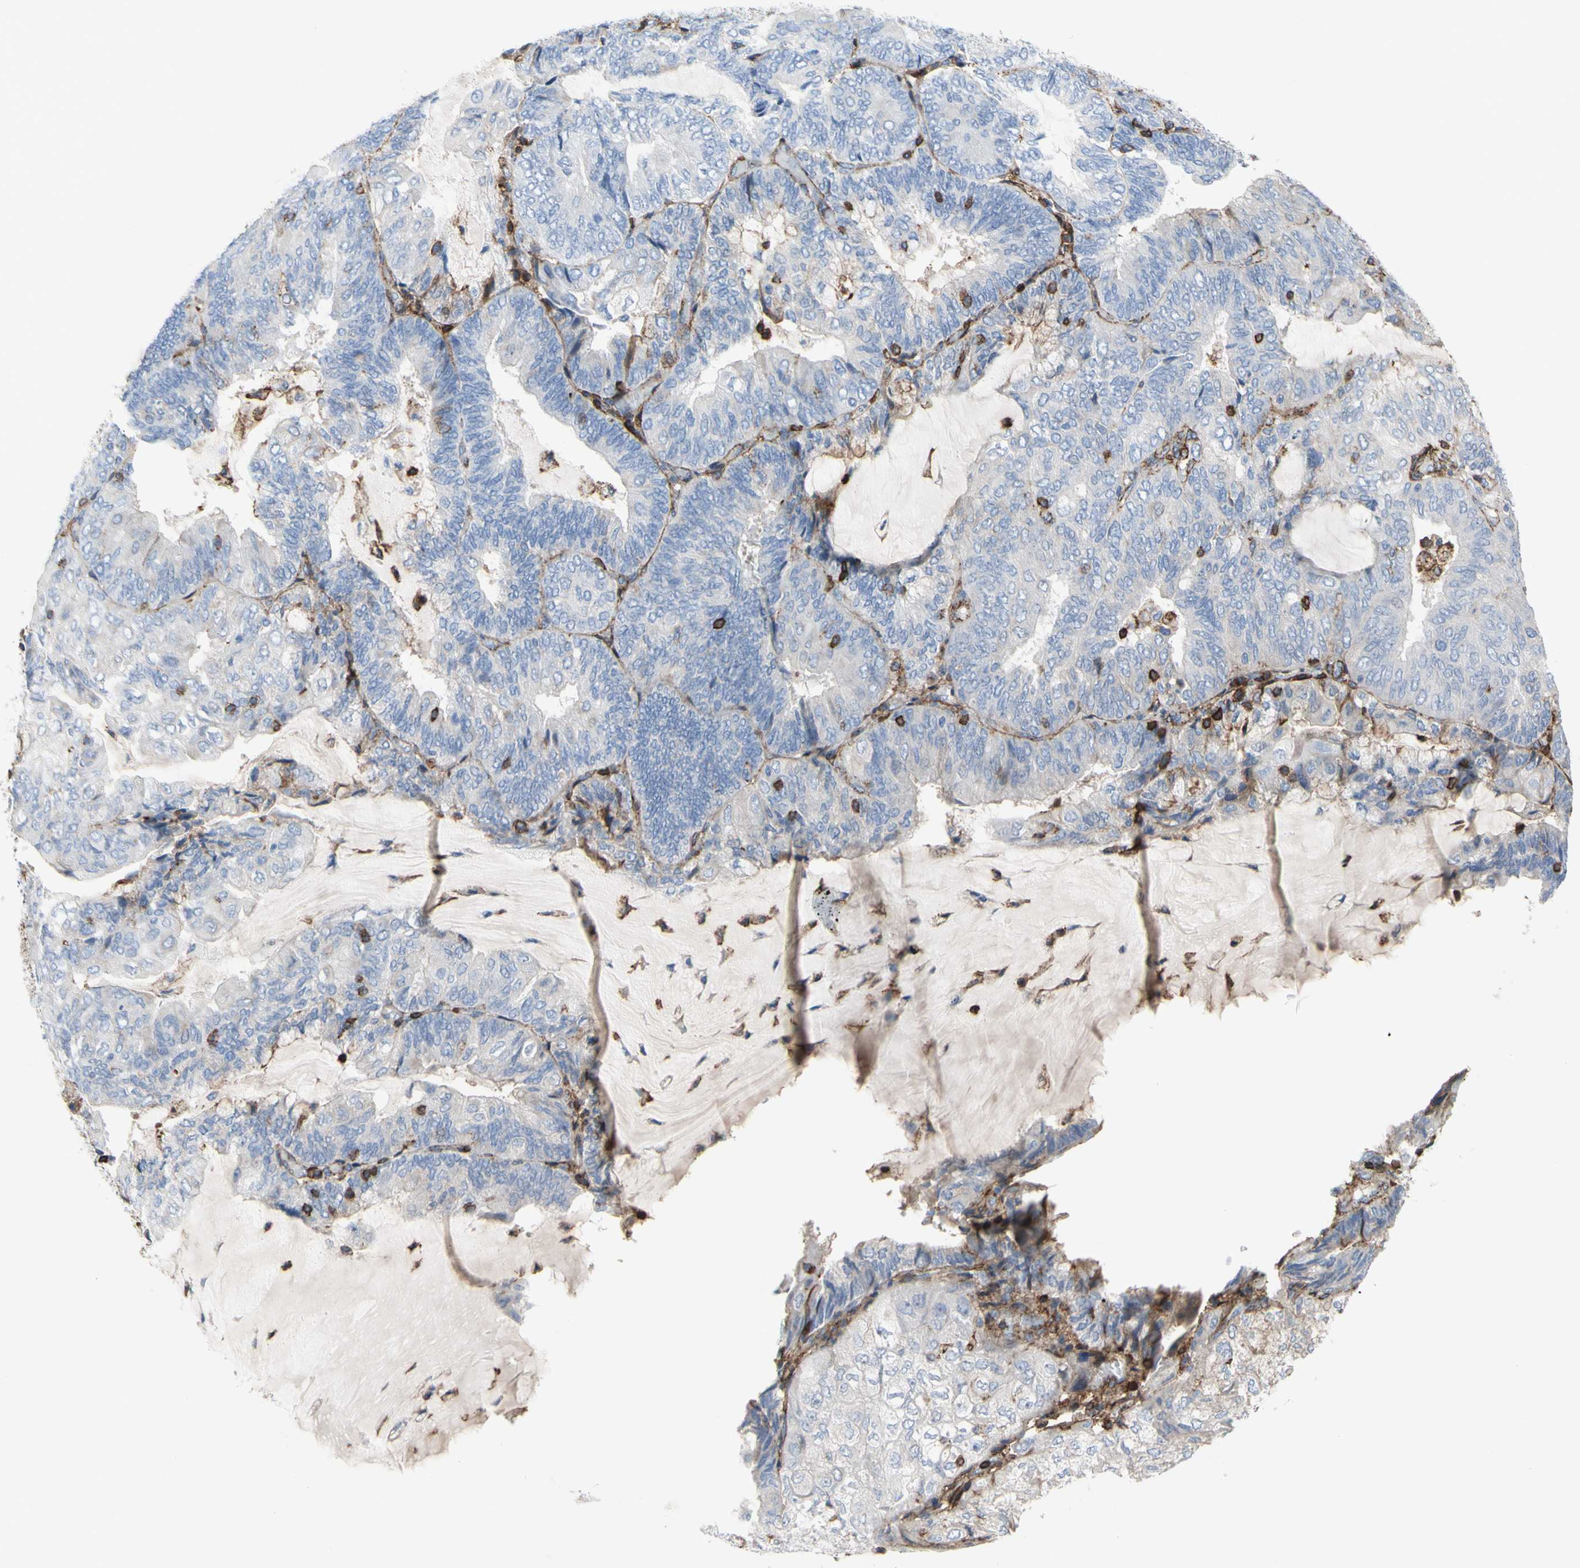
{"staining": {"intensity": "negative", "quantity": "none", "location": "none"}, "tissue": "endometrial cancer", "cell_type": "Tumor cells", "image_type": "cancer", "snomed": [{"axis": "morphology", "description": "Adenocarcinoma, NOS"}, {"axis": "topography", "description": "Endometrium"}], "caption": "Immunohistochemical staining of human endometrial cancer reveals no significant staining in tumor cells.", "gene": "ANXA6", "patient": {"sex": "female", "age": 81}}